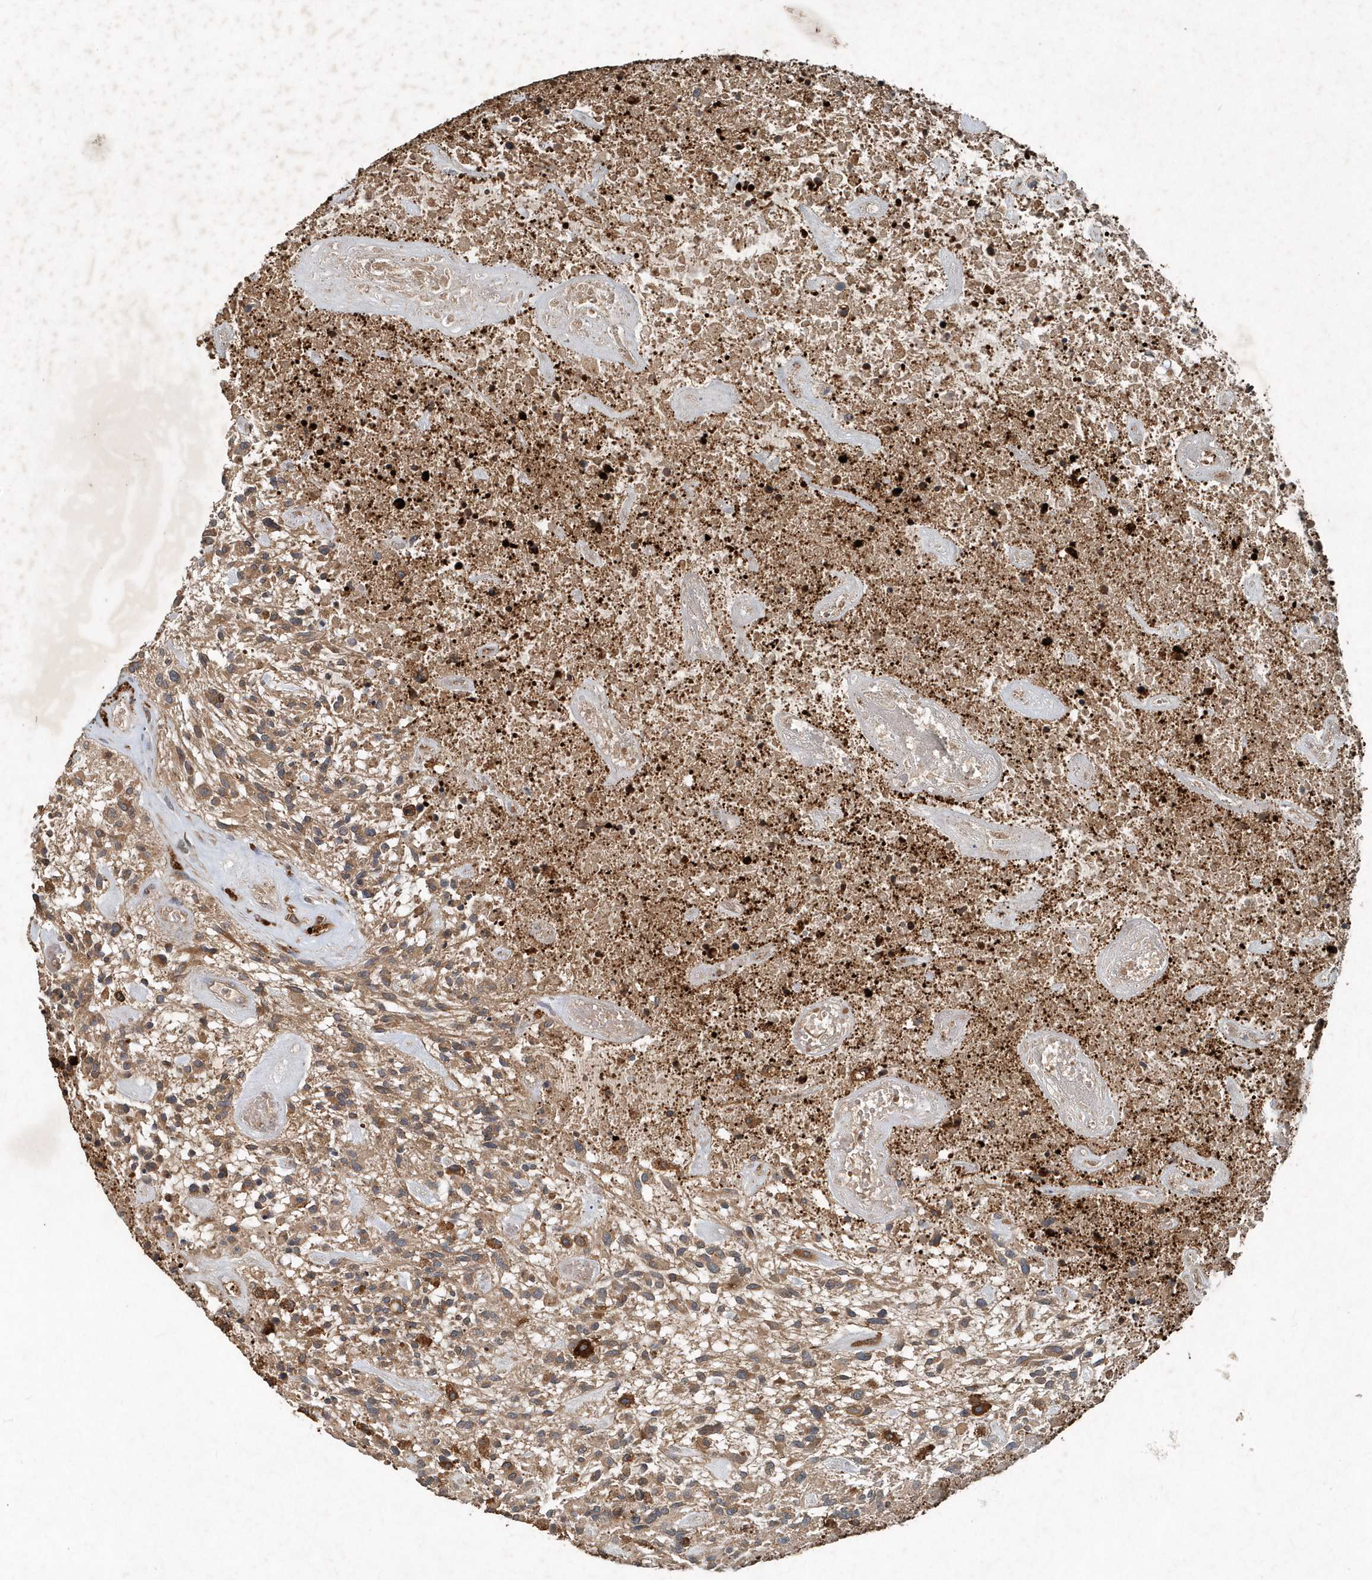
{"staining": {"intensity": "moderate", "quantity": ">75%", "location": "cytoplasmic/membranous"}, "tissue": "glioma", "cell_type": "Tumor cells", "image_type": "cancer", "snomed": [{"axis": "morphology", "description": "Glioma, malignant, High grade"}, {"axis": "topography", "description": "Brain"}], "caption": "An IHC photomicrograph of neoplastic tissue is shown. Protein staining in brown shows moderate cytoplasmic/membranous positivity in malignant glioma (high-grade) within tumor cells.", "gene": "SCFD2", "patient": {"sex": "male", "age": 47}}